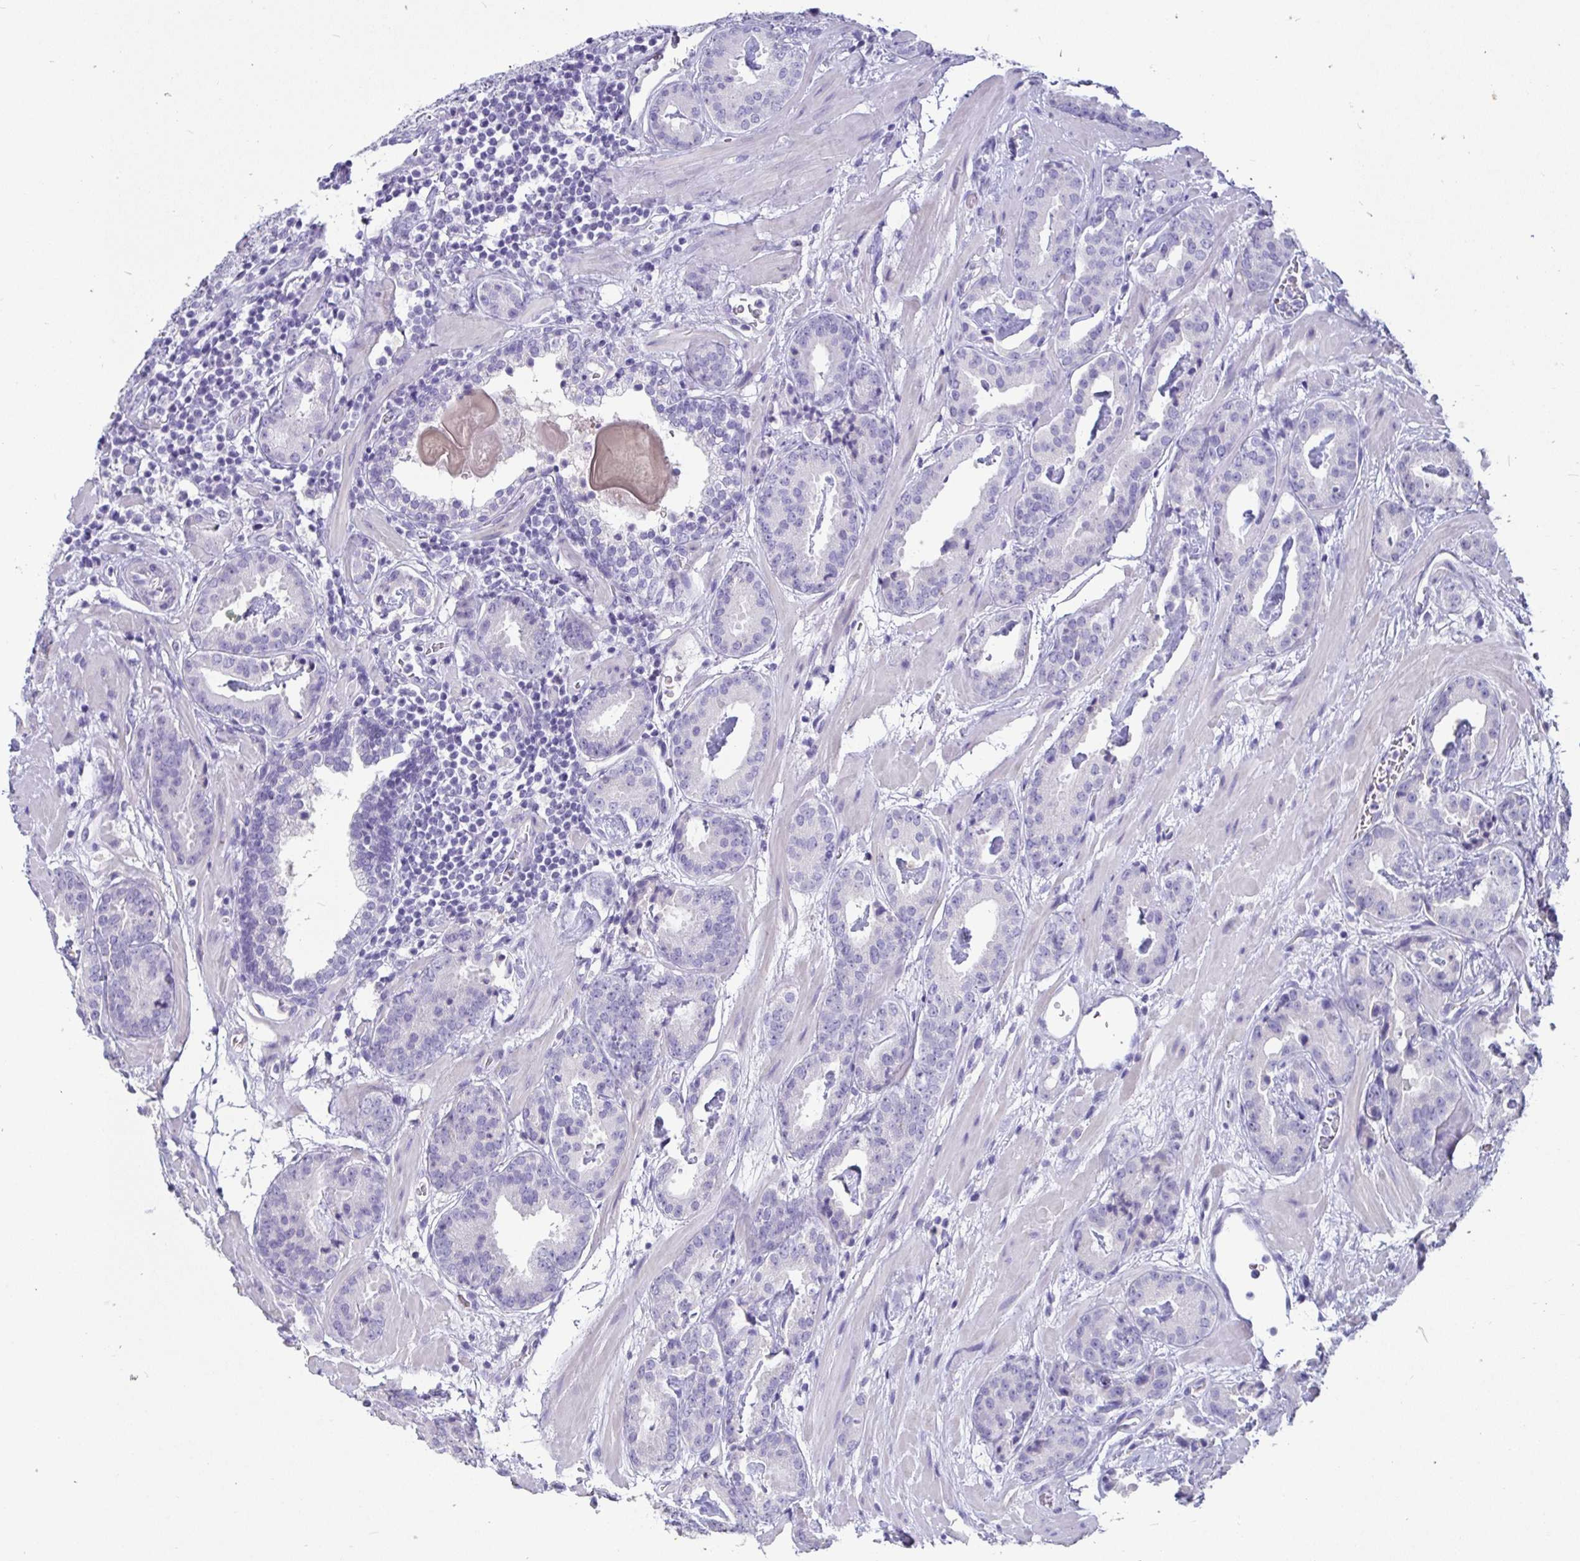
{"staining": {"intensity": "negative", "quantity": "none", "location": "none"}, "tissue": "prostate cancer", "cell_type": "Tumor cells", "image_type": "cancer", "snomed": [{"axis": "morphology", "description": "Adenocarcinoma, Low grade"}, {"axis": "topography", "description": "Prostate"}], "caption": "Tumor cells are negative for brown protein staining in prostate low-grade adenocarcinoma. (Brightfield microscopy of DAB immunohistochemistry at high magnification).", "gene": "TMEM241", "patient": {"sex": "male", "age": 62}}